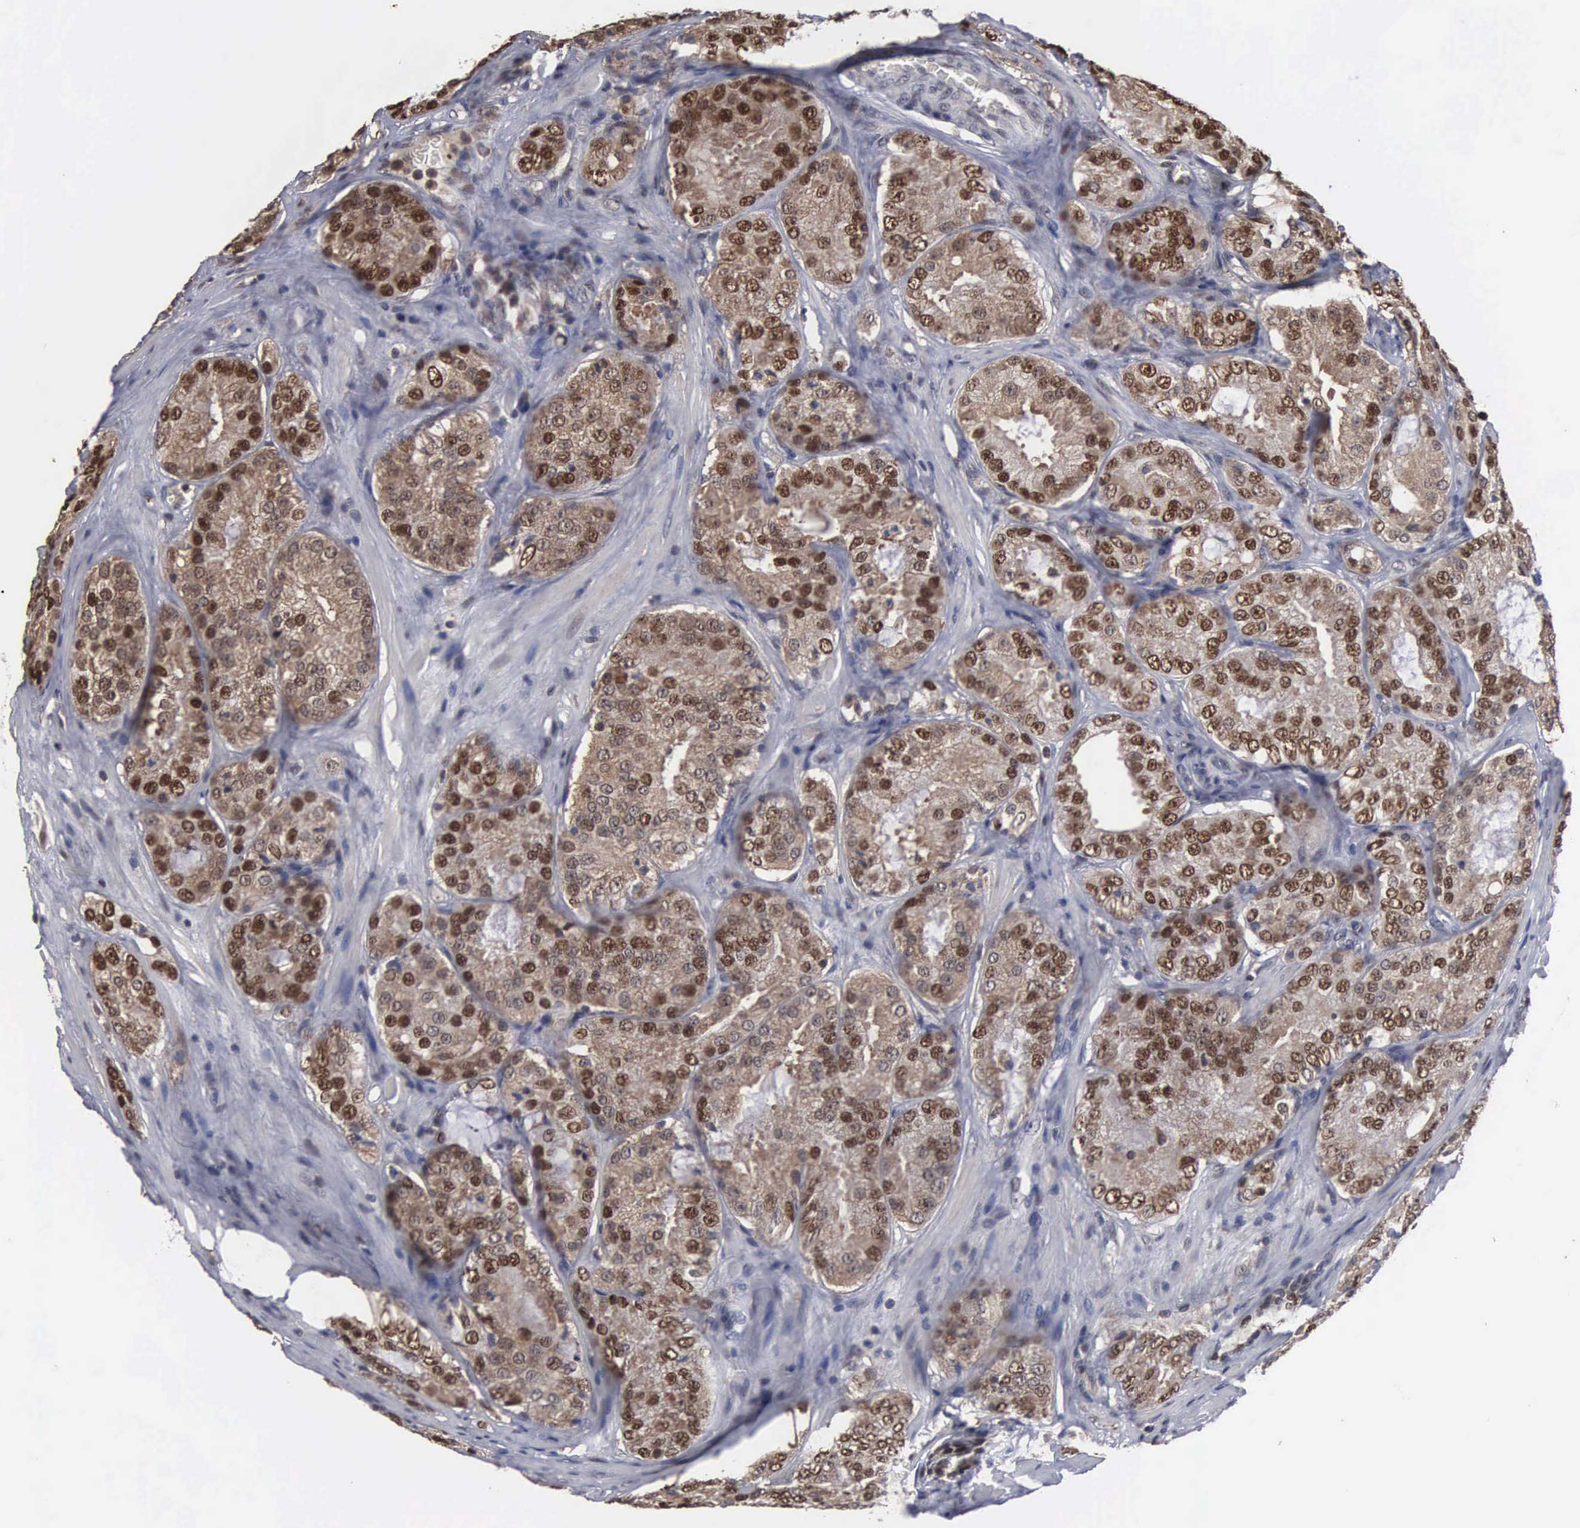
{"staining": {"intensity": "moderate", "quantity": ">75%", "location": "nuclear"}, "tissue": "prostate cancer", "cell_type": "Tumor cells", "image_type": "cancer", "snomed": [{"axis": "morphology", "description": "Adenocarcinoma, Medium grade"}, {"axis": "topography", "description": "Prostate"}], "caption": "Prostate cancer (medium-grade adenocarcinoma) tissue reveals moderate nuclear expression in approximately >75% of tumor cells, visualized by immunohistochemistry.", "gene": "TRMT5", "patient": {"sex": "male", "age": 60}}